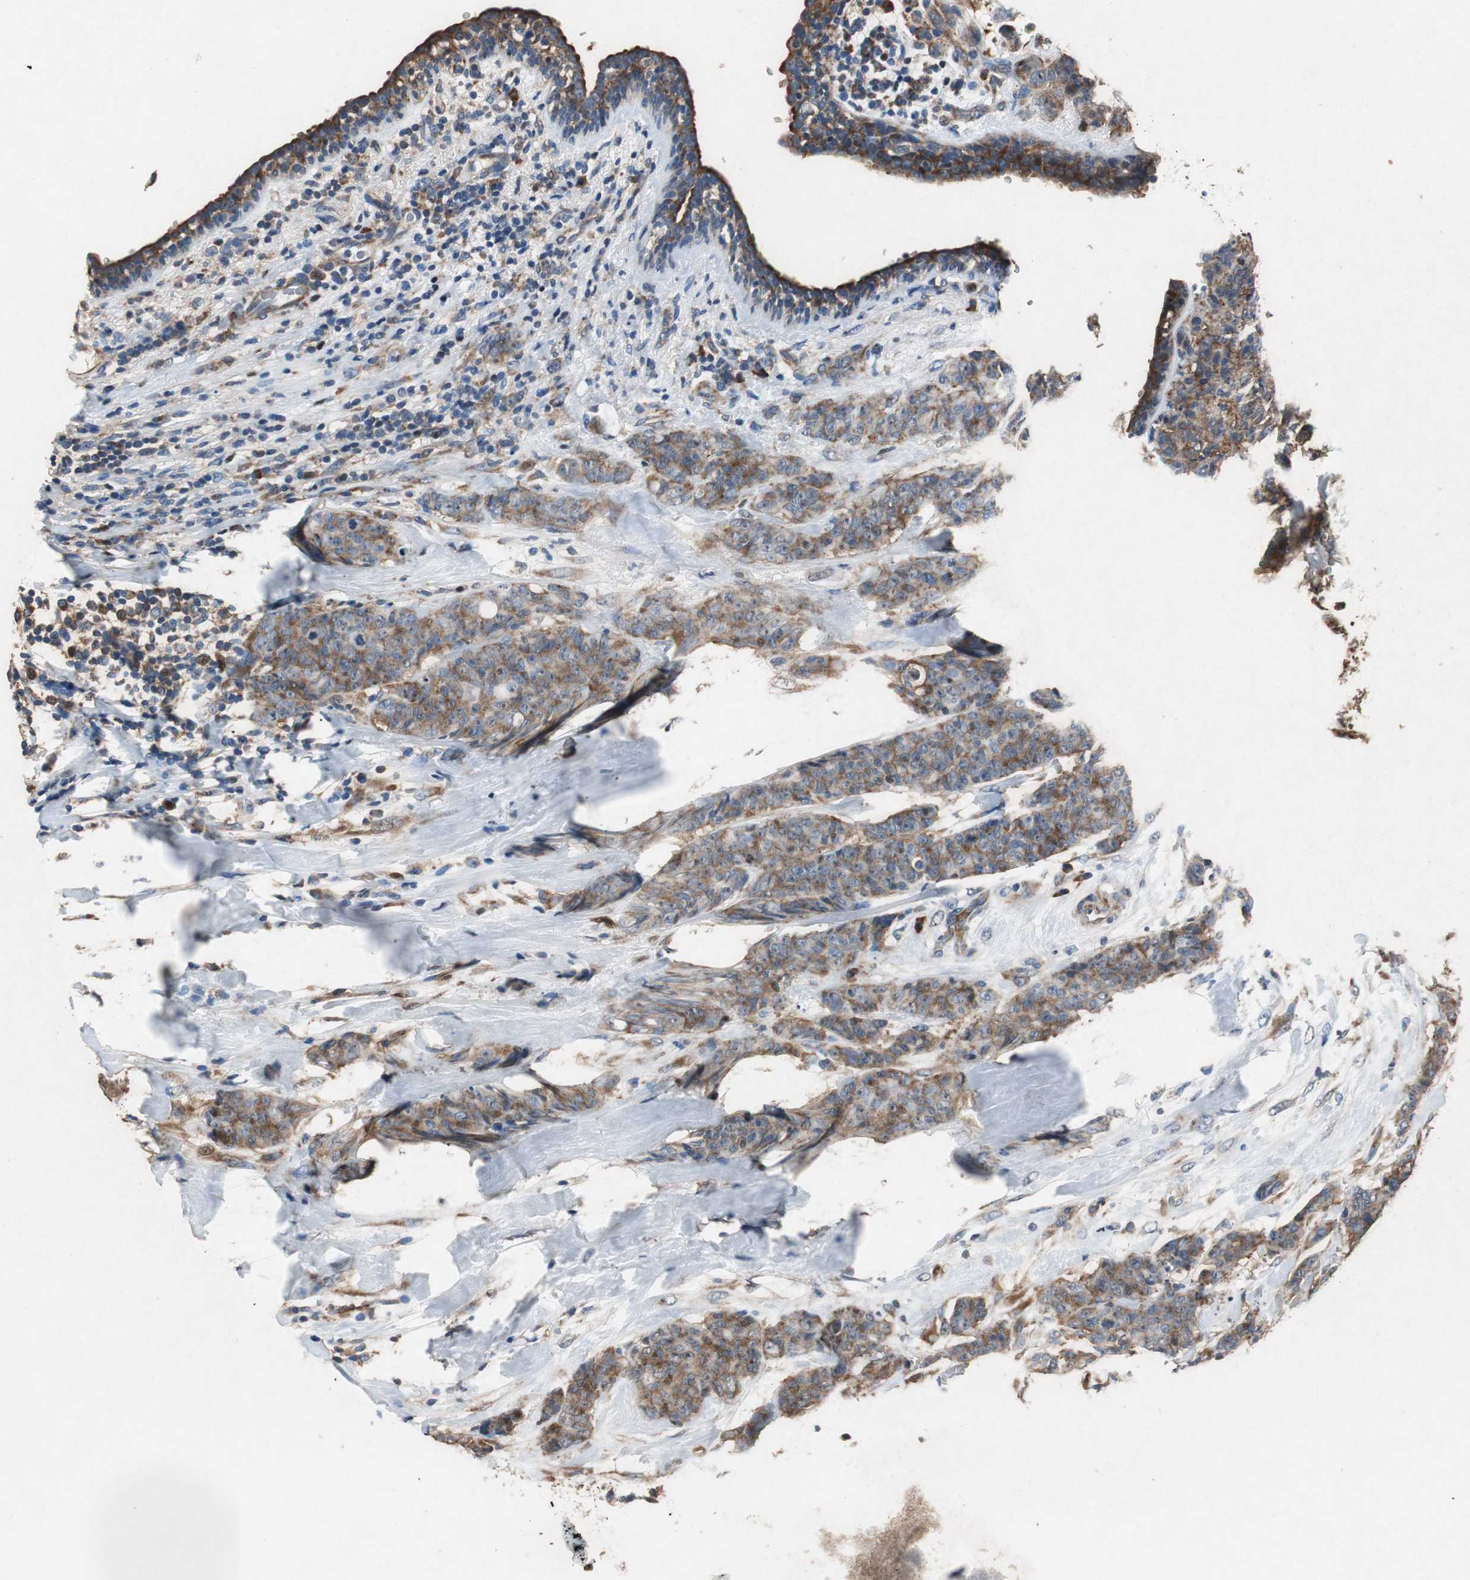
{"staining": {"intensity": "moderate", "quantity": ">75%", "location": "cytoplasmic/membranous"}, "tissue": "breast cancer", "cell_type": "Tumor cells", "image_type": "cancer", "snomed": [{"axis": "morphology", "description": "Duct carcinoma"}, {"axis": "topography", "description": "Breast"}], "caption": "About >75% of tumor cells in breast cancer demonstrate moderate cytoplasmic/membranous protein positivity as visualized by brown immunohistochemical staining.", "gene": "RPL35", "patient": {"sex": "female", "age": 40}}